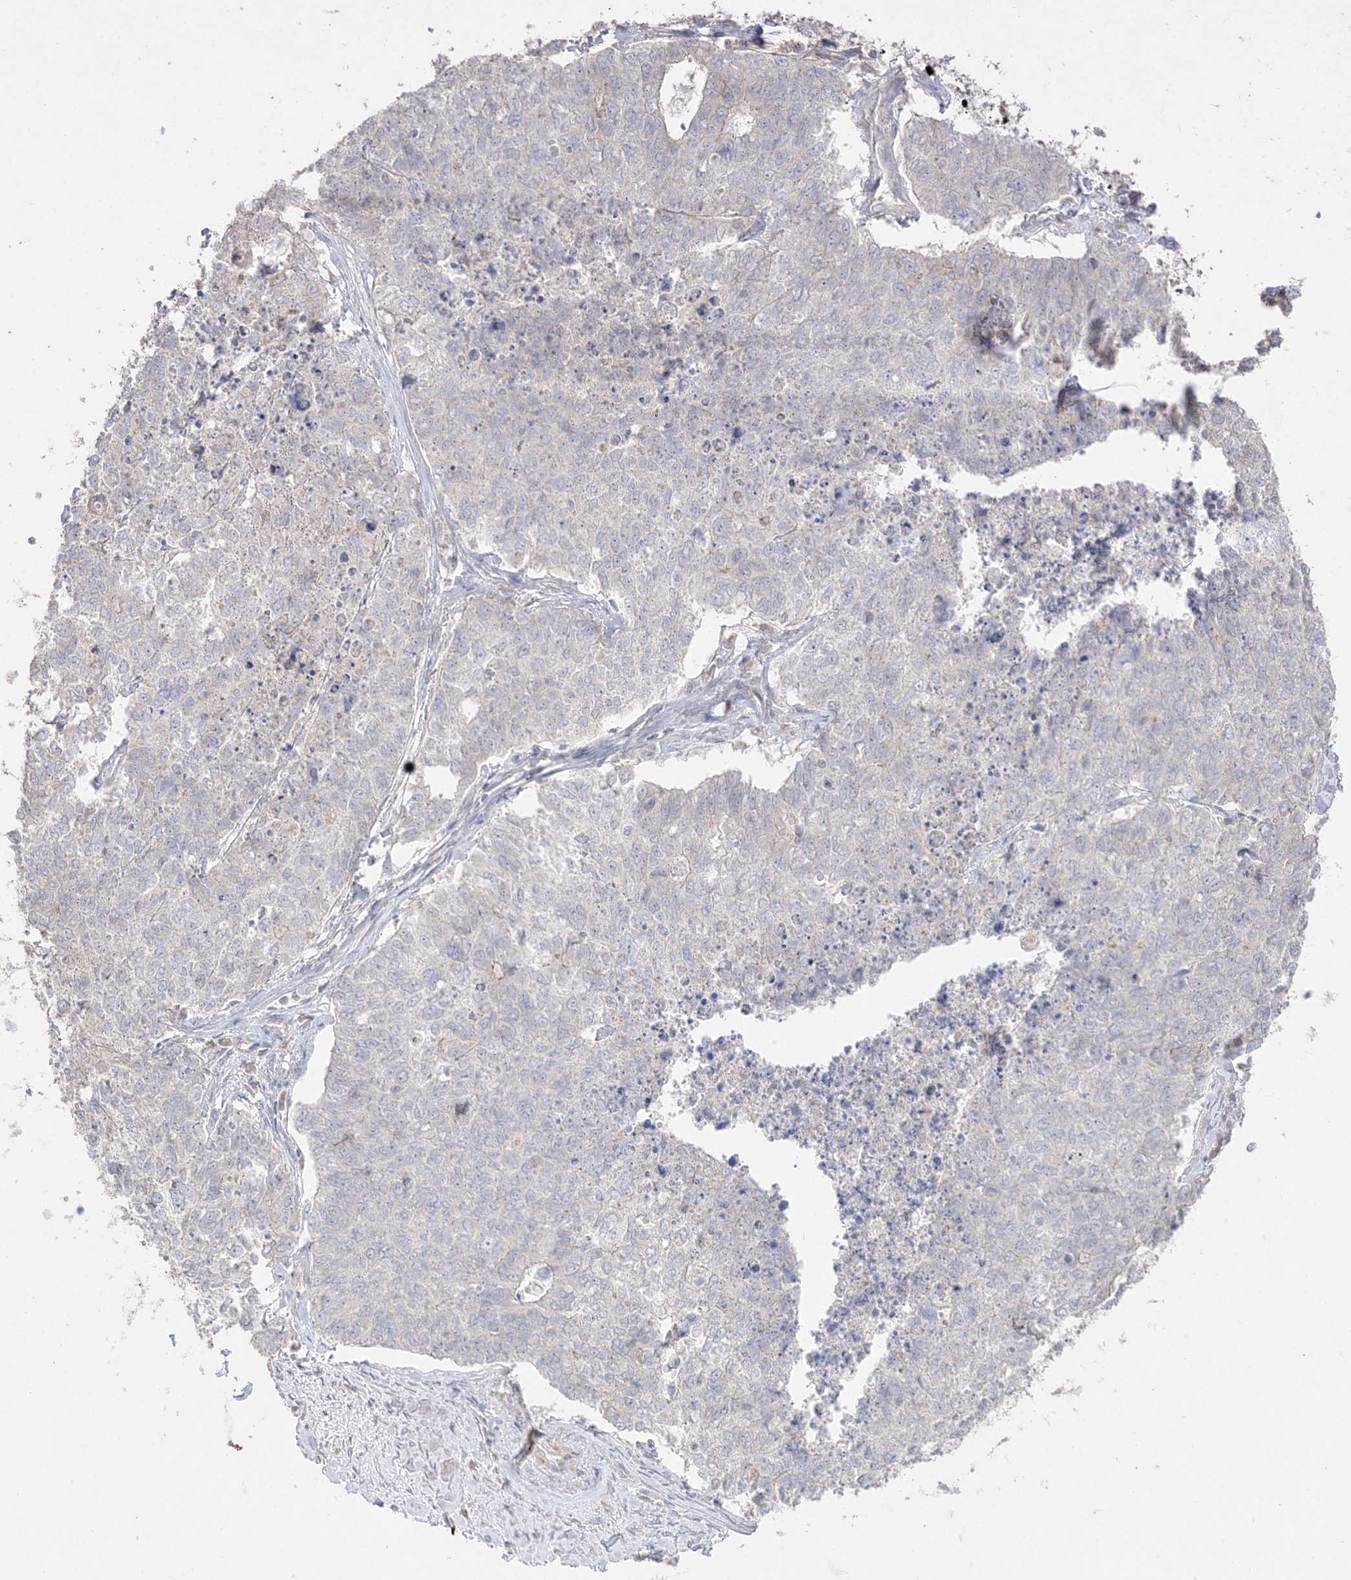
{"staining": {"intensity": "negative", "quantity": "none", "location": "none"}, "tissue": "cervical cancer", "cell_type": "Tumor cells", "image_type": "cancer", "snomed": [{"axis": "morphology", "description": "Squamous cell carcinoma, NOS"}, {"axis": "topography", "description": "Cervix"}], "caption": "Immunohistochemical staining of squamous cell carcinoma (cervical) exhibits no significant positivity in tumor cells.", "gene": "SH3BP4", "patient": {"sex": "female", "age": 63}}